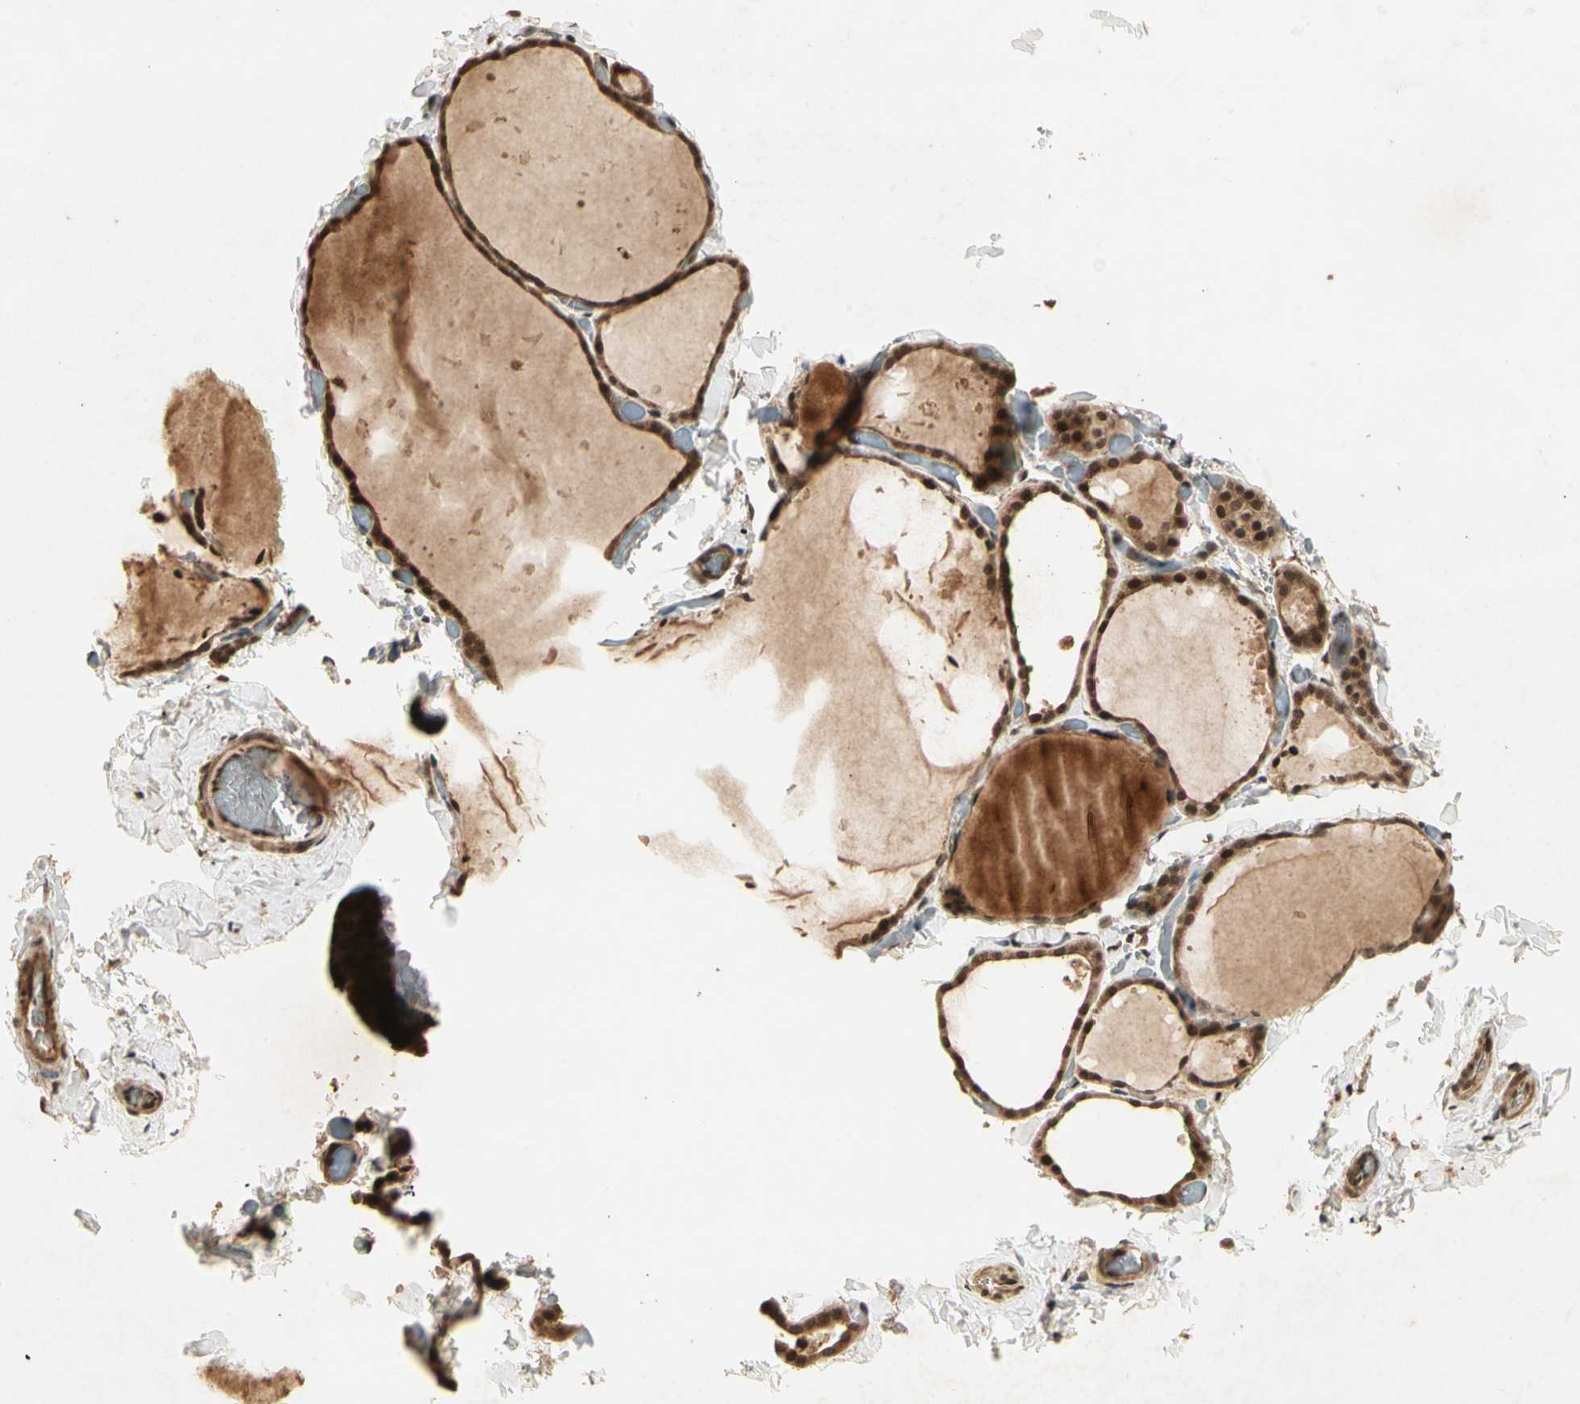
{"staining": {"intensity": "strong", "quantity": ">75%", "location": "cytoplasmic/membranous,nuclear"}, "tissue": "thyroid gland", "cell_type": "Glandular cells", "image_type": "normal", "snomed": [{"axis": "morphology", "description": "Normal tissue, NOS"}, {"axis": "topography", "description": "Thyroid gland"}], "caption": "A high amount of strong cytoplasmic/membranous,nuclear positivity is seen in about >75% of glandular cells in unremarkable thyroid gland.", "gene": "RFFL", "patient": {"sex": "female", "age": 22}}